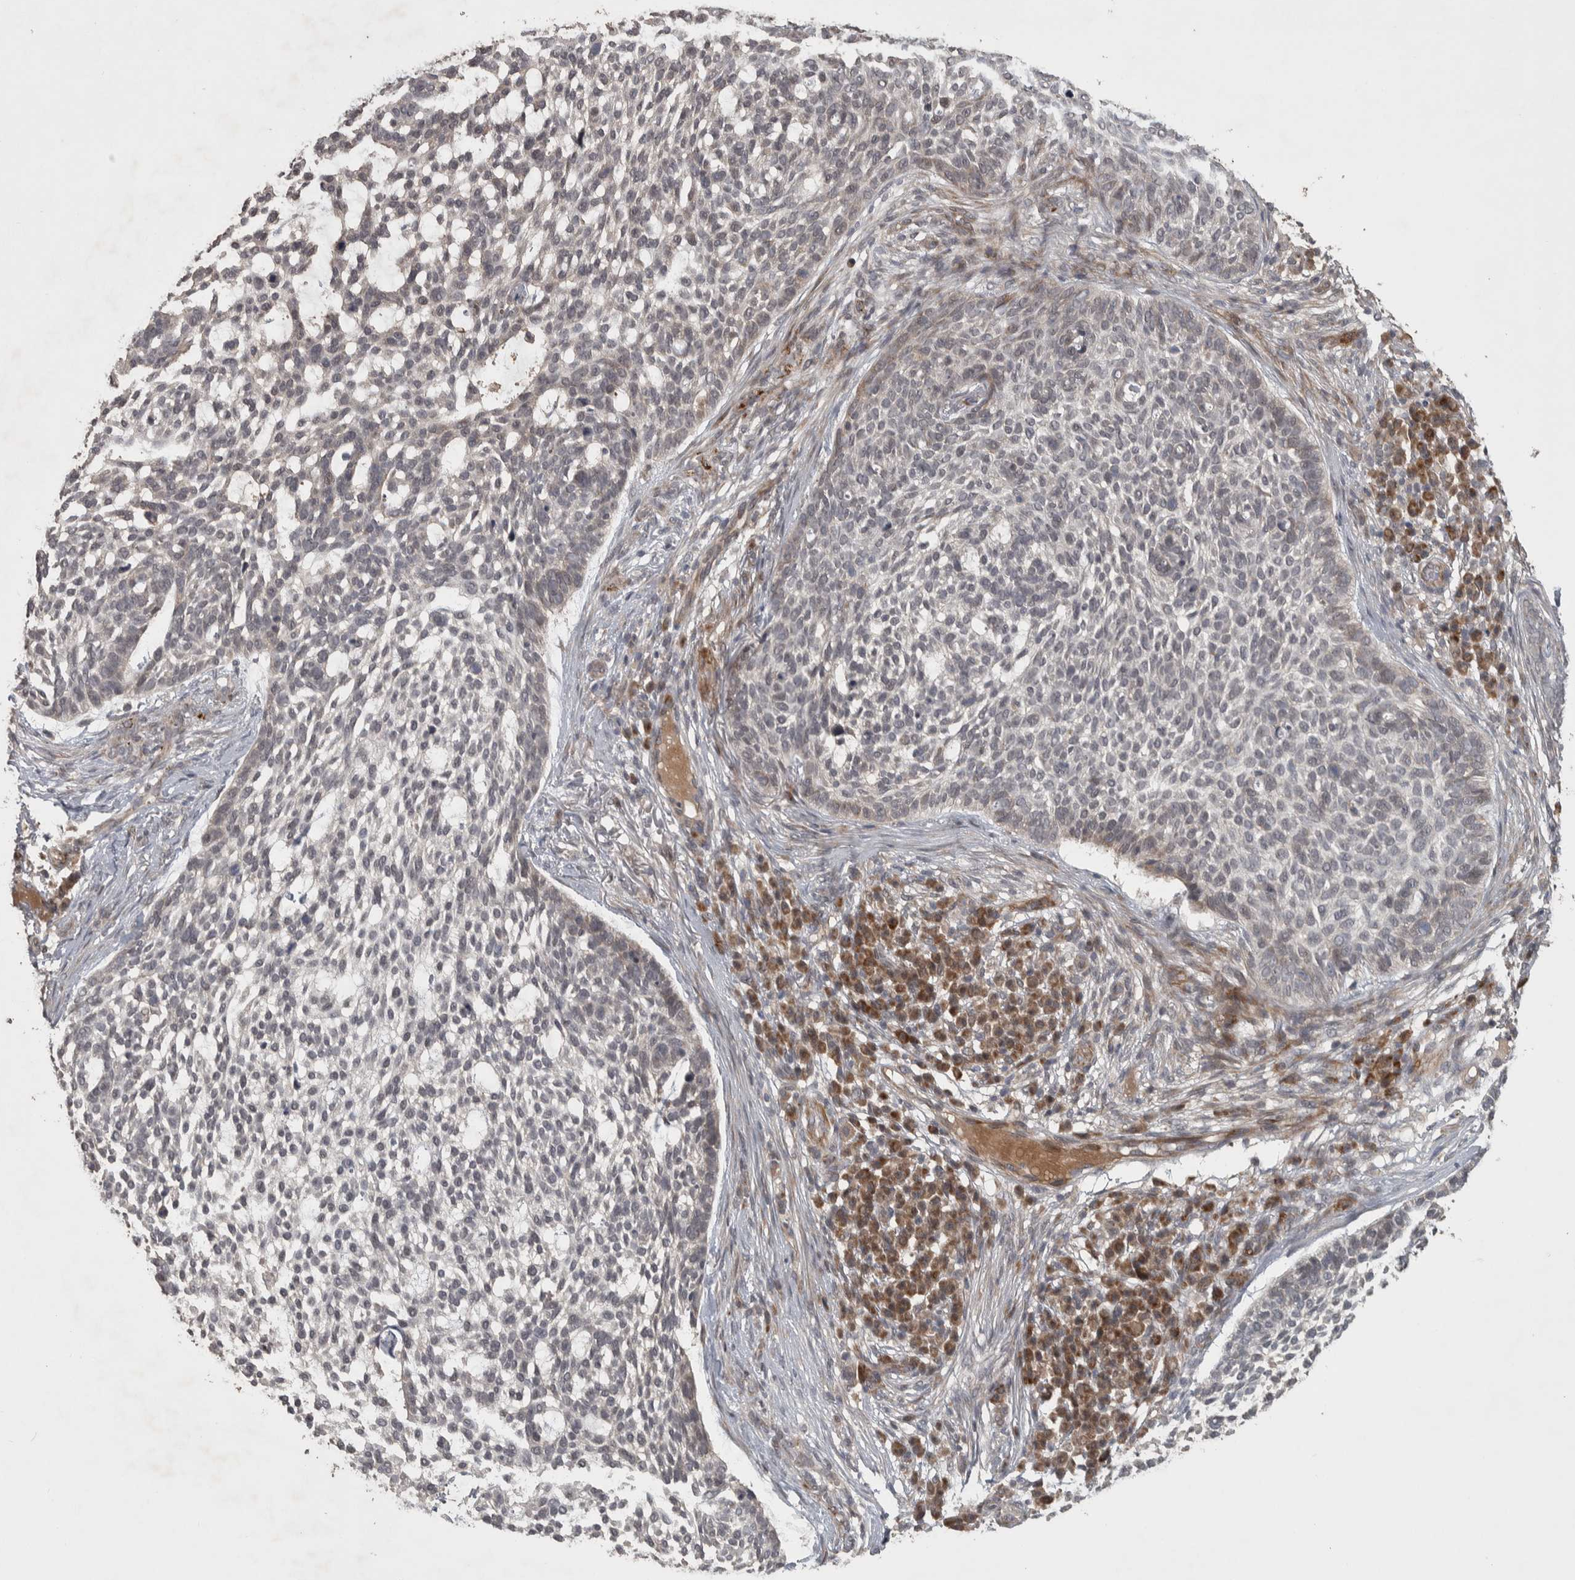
{"staining": {"intensity": "weak", "quantity": "<25%", "location": "cytoplasmic/membranous"}, "tissue": "skin cancer", "cell_type": "Tumor cells", "image_type": "cancer", "snomed": [{"axis": "morphology", "description": "Basal cell carcinoma"}, {"axis": "topography", "description": "Skin"}], "caption": "This is an IHC micrograph of skin cancer (basal cell carcinoma). There is no positivity in tumor cells.", "gene": "ERAL1", "patient": {"sex": "female", "age": 64}}